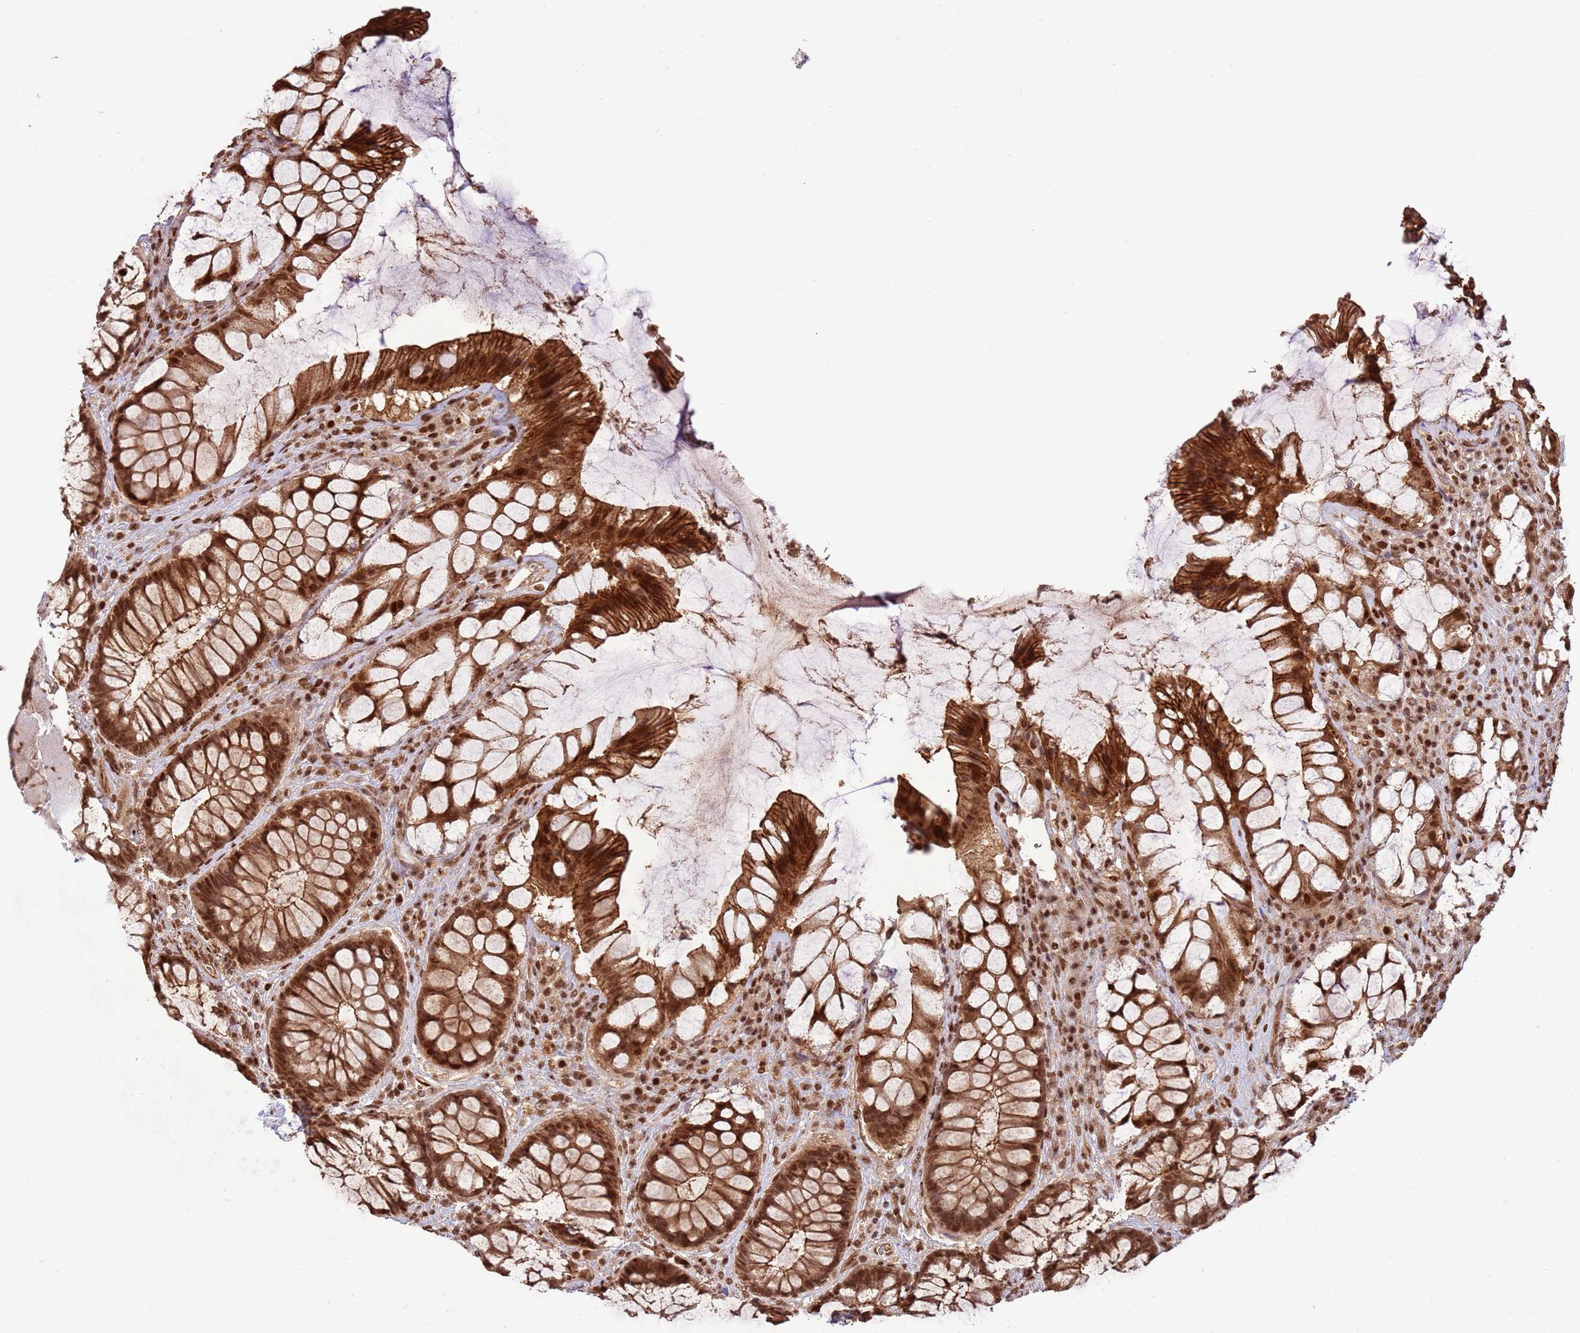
{"staining": {"intensity": "strong", "quantity": ">75%", "location": "cytoplasmic/membranous,nuclear"}, "tissue": "rectum", "cell_type": "Glandular cells", "image_type": "normal", "snomed": [{"axis": "morphology", "description": "Normal tissue, NOS"}, {"axis": "topography", "description": "Rectum"}], "caption": "A high-resolution micrograph shows immunohistochemistry (IHC) staining of unremarkable rectum, which reveals strong cytoplasmic/membranous,nuclear expression in about >75% of glandular cells.", "gene": "ZBTB12", "patient": {"sex": "female", "age": 58}}